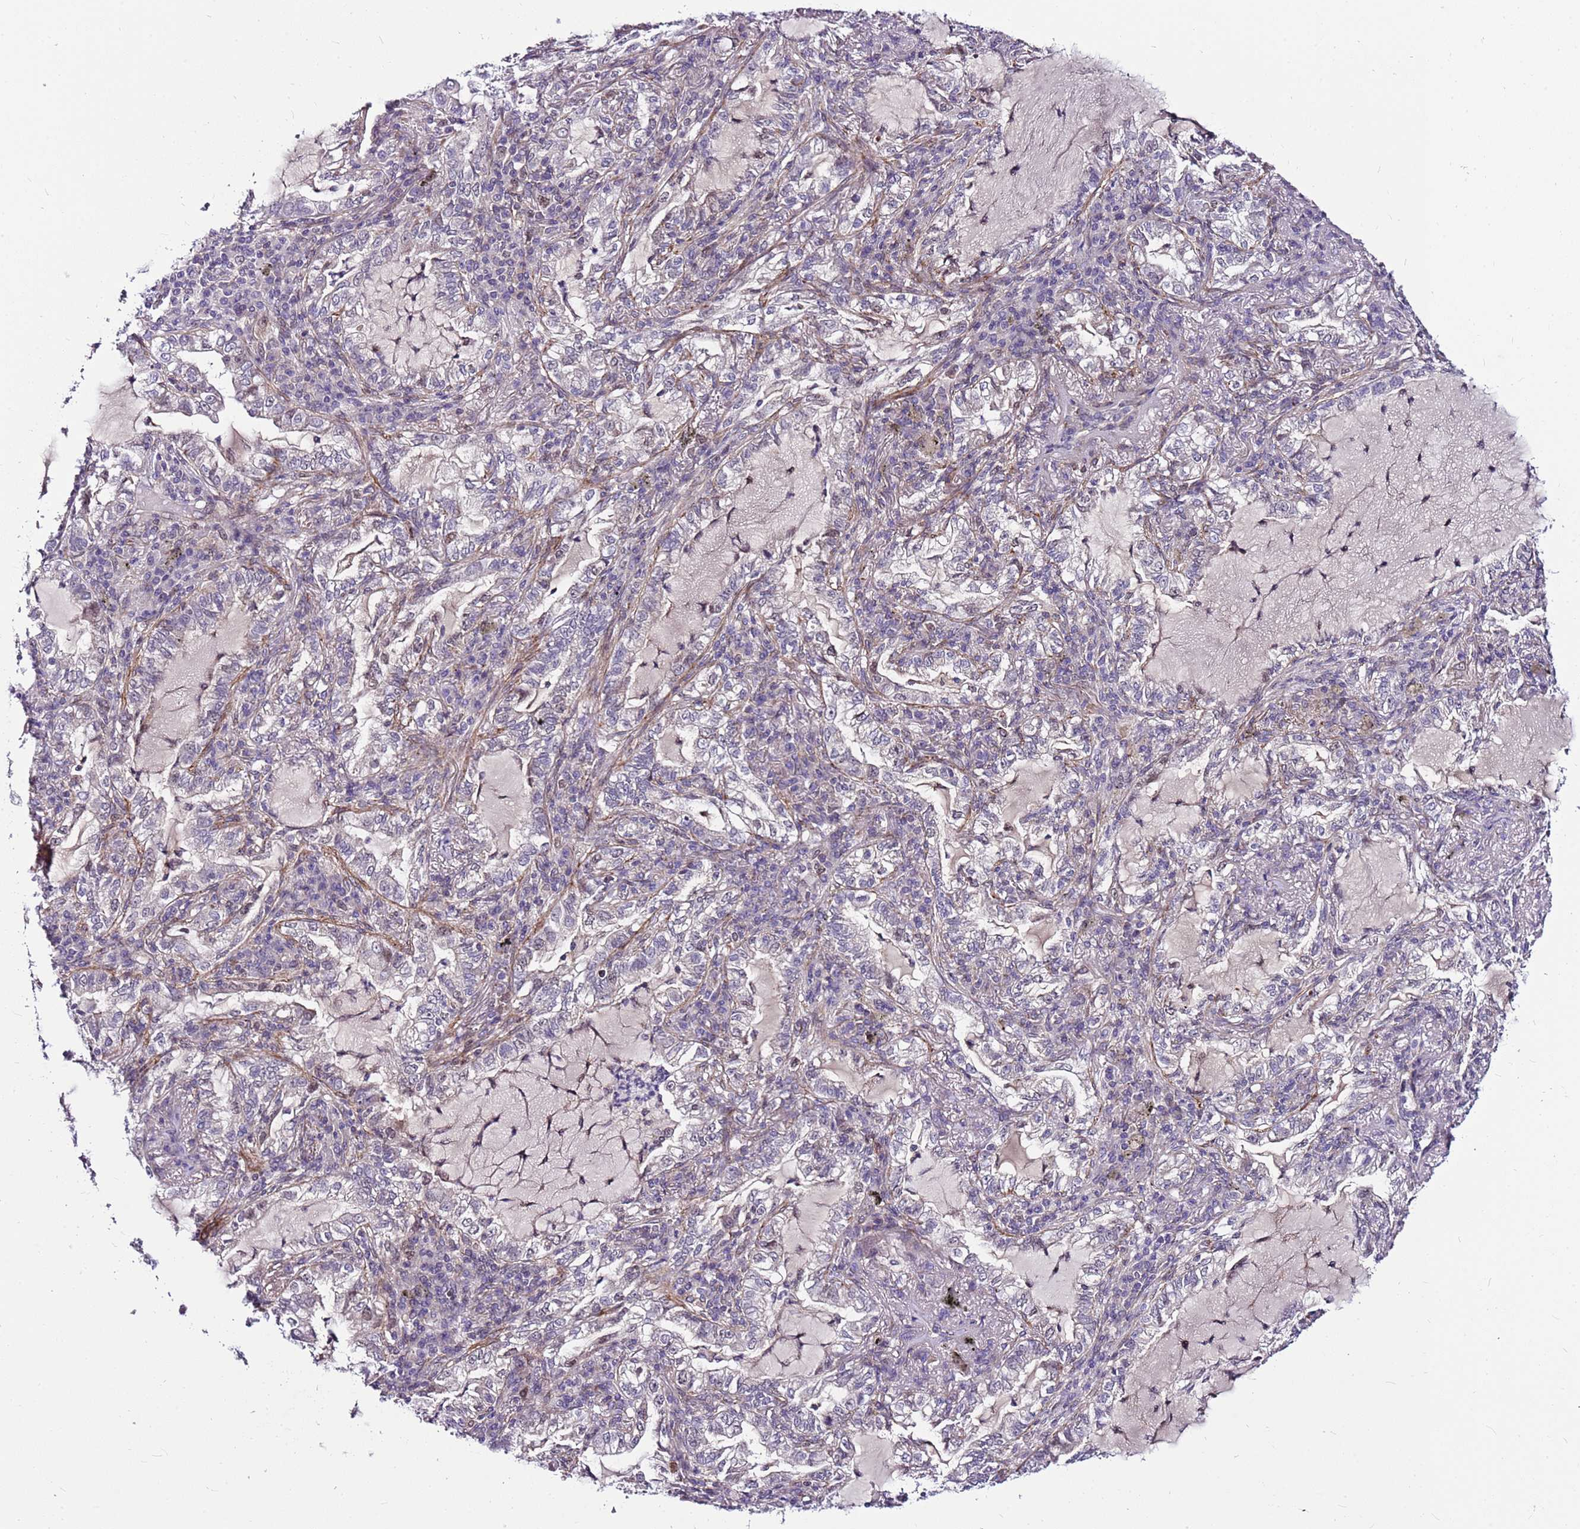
{"staining": {"intensity": "negative", "quantity": "none", "location": "none"}, "tissue": "lung cancer", "cell_type": "Tumor cells", "image_type": "cancer", "snomed": [{"axis": "morphology", "description": "Adenocarcinoma, NOS"}, {"axis": "topography", "description": "Lung"}], "caption": "Lung cancer was stained to show a protein in brown. There is no significant expression in tumor cells.", "gene": "POLE3", "patient": {"sex": "female", "age": 73}}